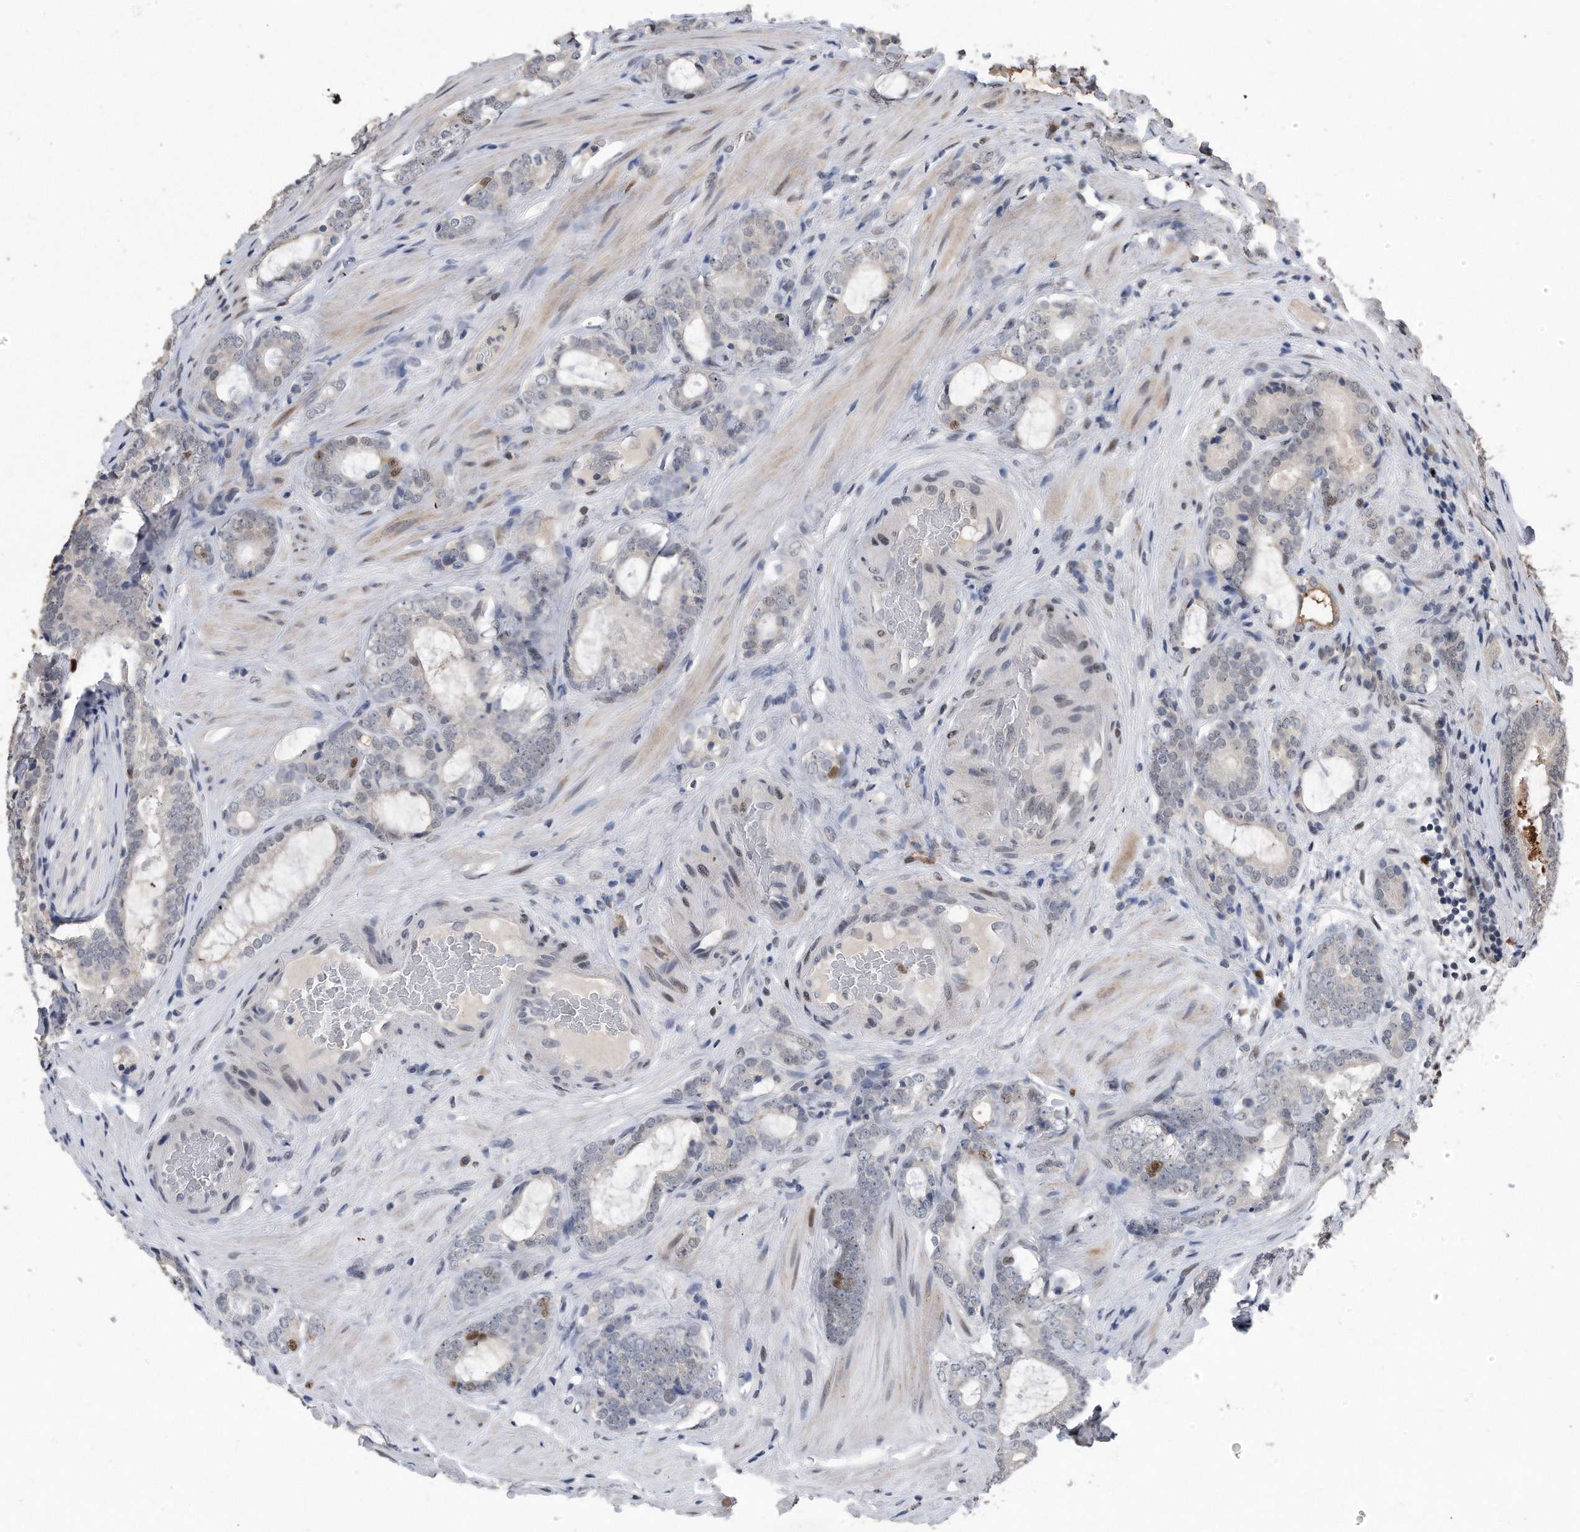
{"staining": {"intensity": "moderate", "quantity": "<25%", "location": "nuclear"}, "tissue": "prostate cancer", "cell_type": "Tumor cells", "image_type": "cancer", "snomed": [{"axis": "morphology", "description": "Adenocarcinoma, High grade"}, {"axis": "topography", "description": "Prostate"}], "caption": "Protein analysis of prostate cancer (high-grade adenocarcinoma) tissue demonstrates moderate nuclear expression in about <25% of tumor cells.", "gene": "PCNA", "patient": {"sex": "male", "age": 63}}